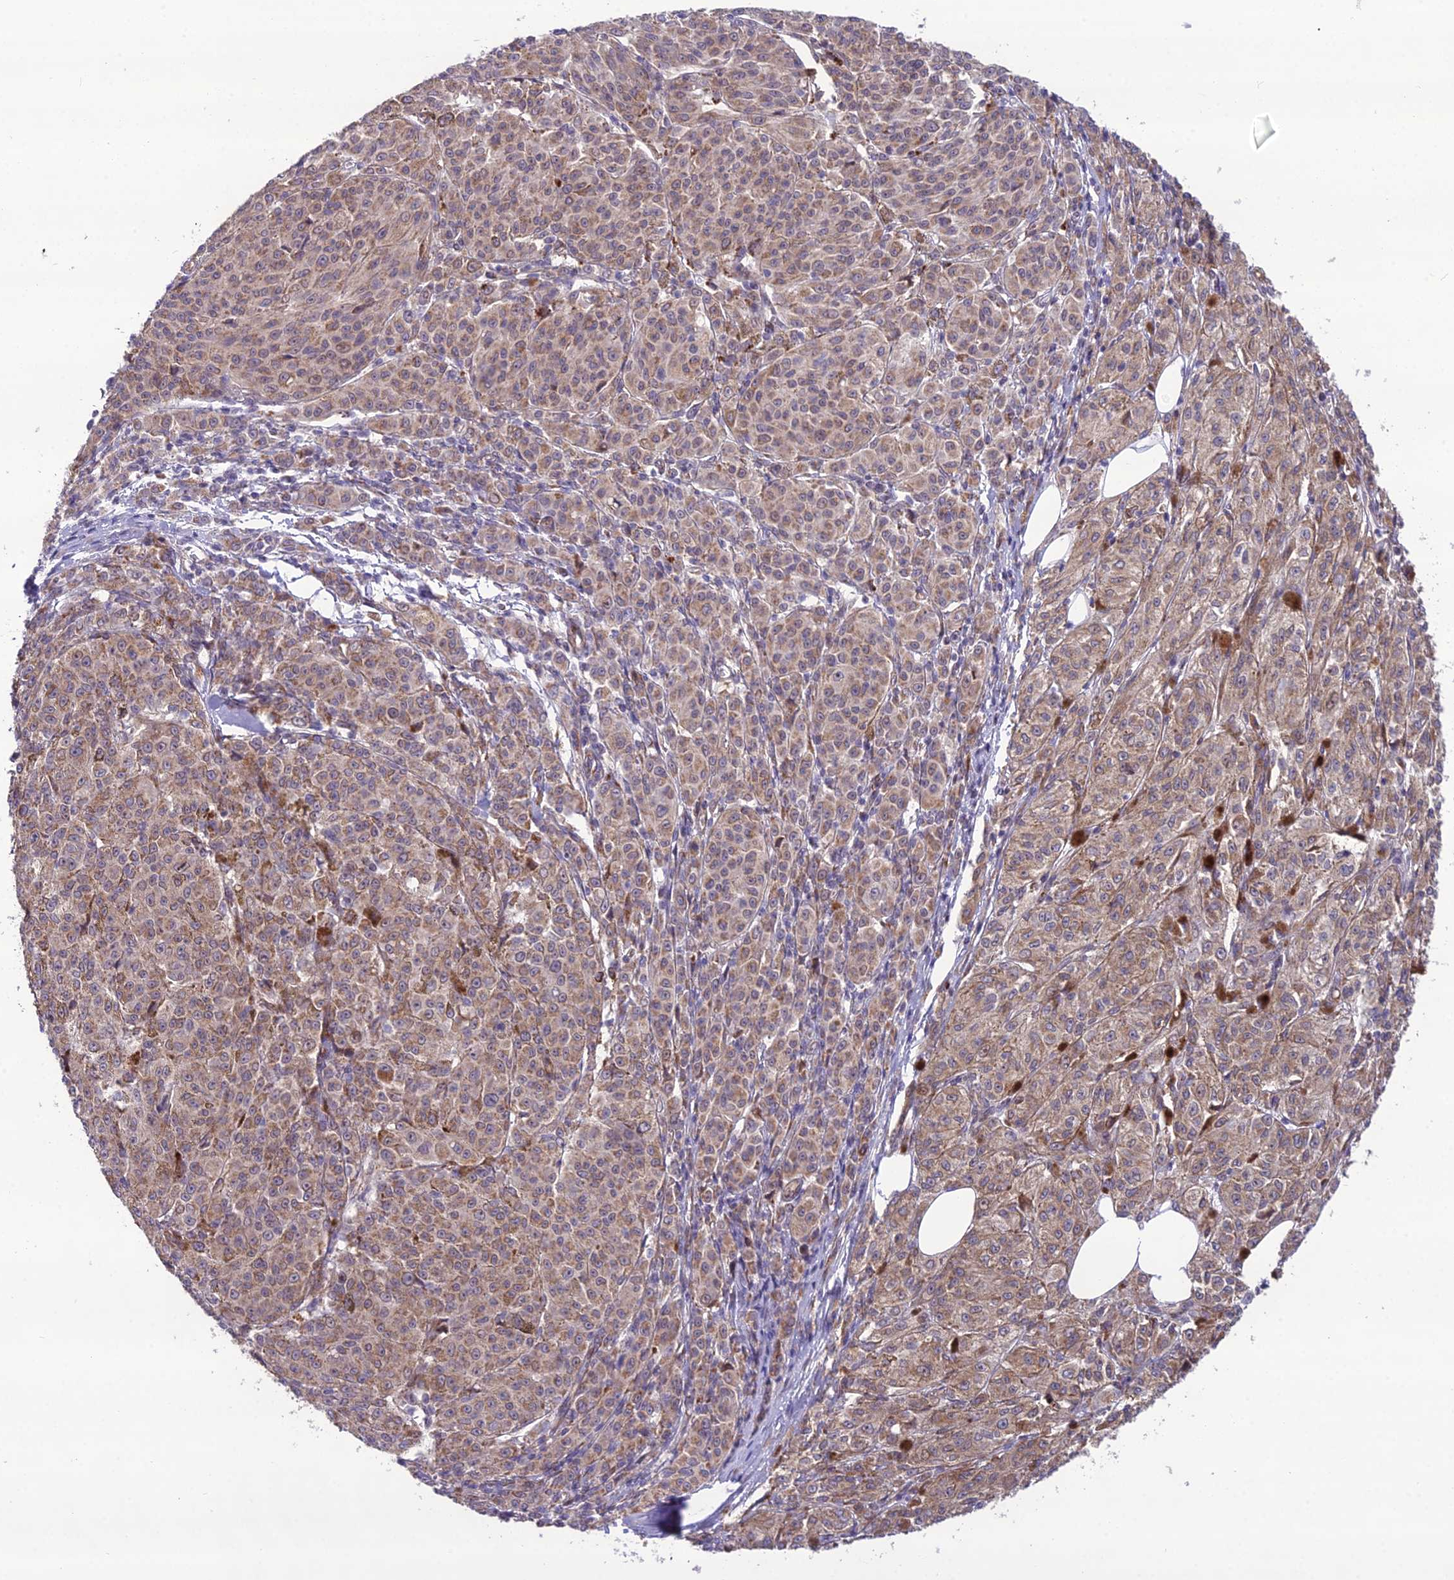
{"staining": {"intensity": "moderate", "quantity": ">75%", "location": "cytoplasmic/membranous"}, "tissue": "melanoma", "cell_type": "Tumor cells", "image_type": "cancer", "snomed": [{"axis": "morphology", "description": "Malignant melanoma, NOS"}, {"axis": "topography", "description": "Skin"}], "caption": "Immunohistochemical staining of human melanoma displays medium levels of moderate cytoplasmic/membranous protein positivity in about >75% of tumor cells. (DAB IHC, brown staining for protein, blue staining for nuclei).", "gene": "NODAL", "patient": {"sex": "female", "age": 52}}